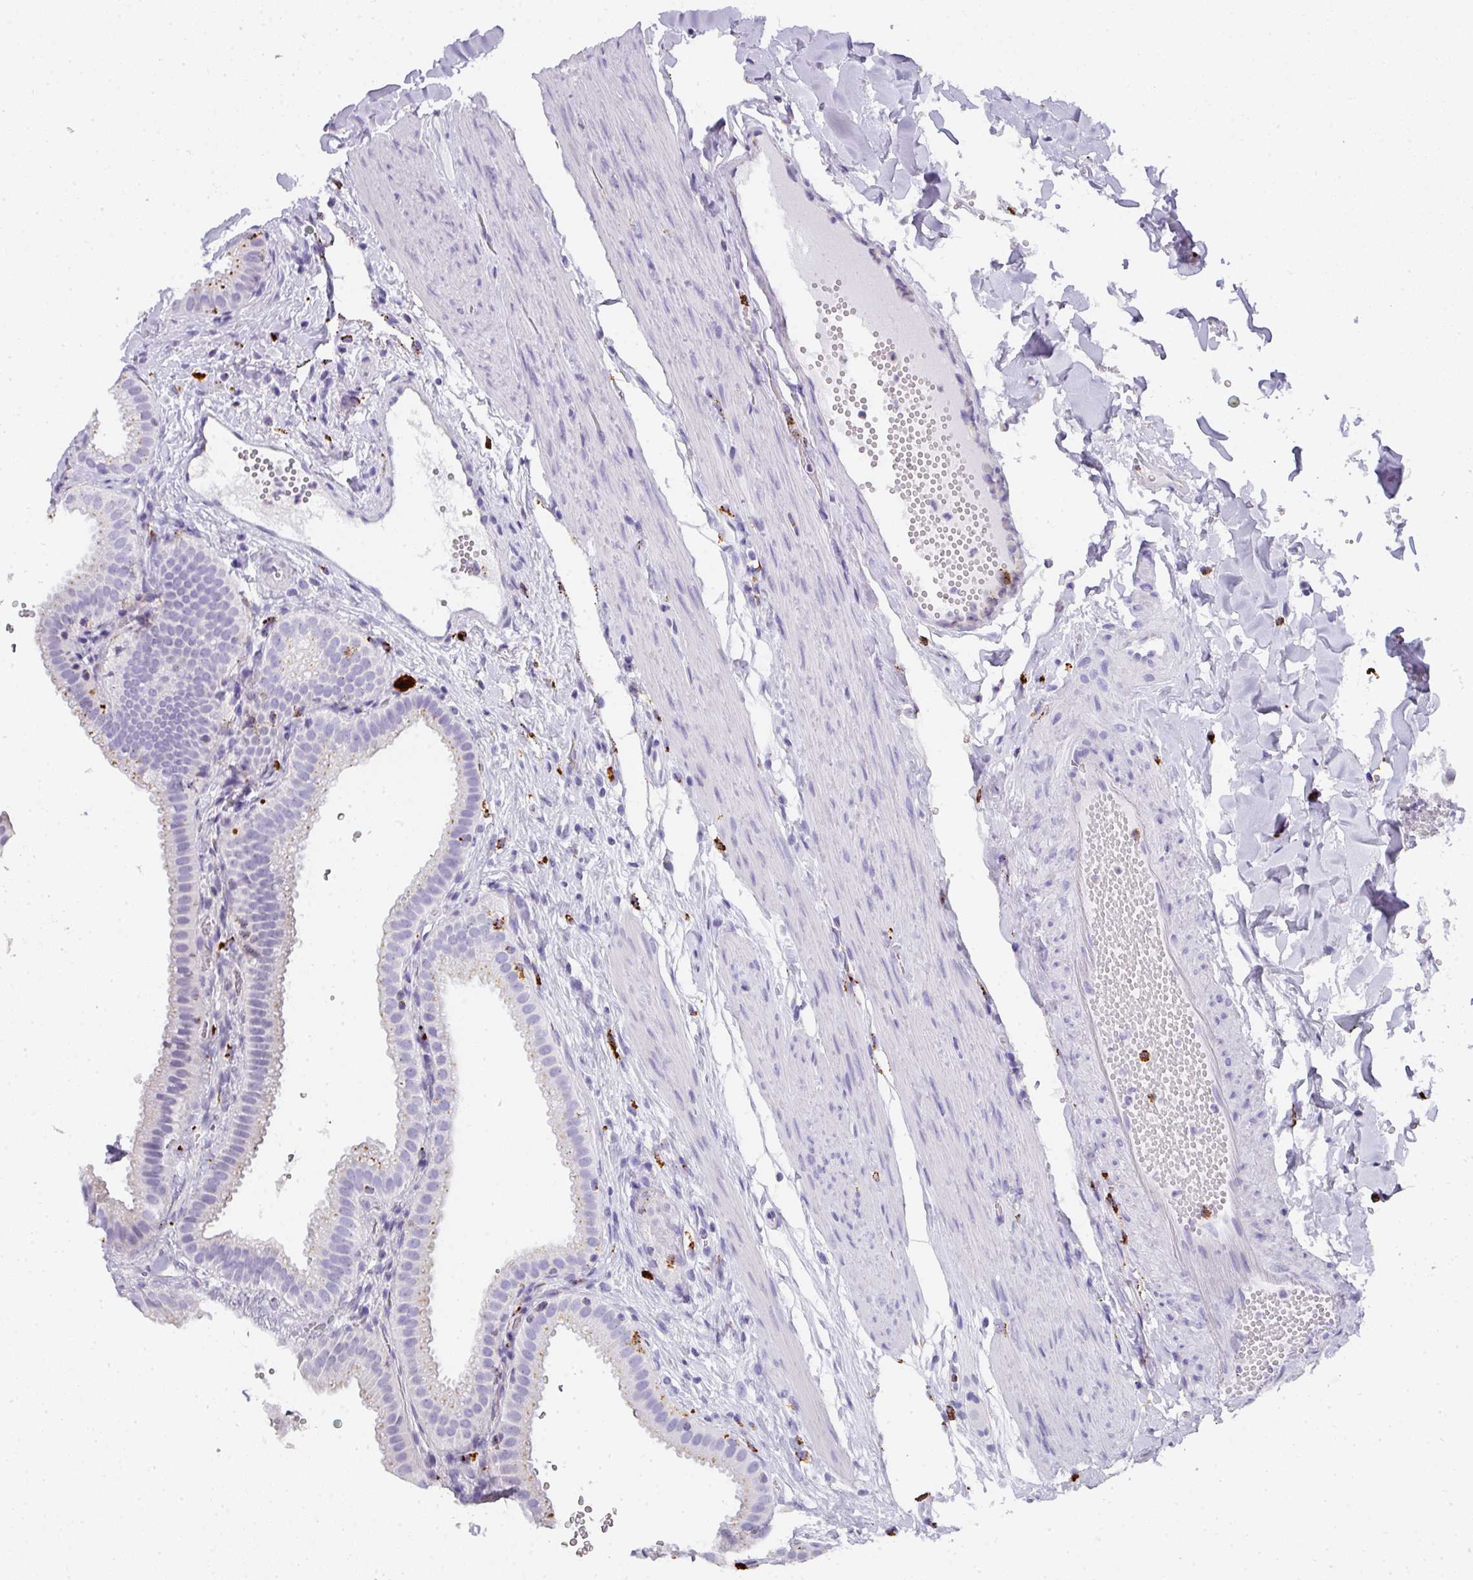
{"staining": {"intensity": "strong", "quantity": "<25%", "location": "cytoplasmic/membranous"}, "tissue": "gallbladder", "cell_type": "Glandular cells", "image_type": "normal", "snomed": [{"axis": "morphology", "description": "Normal tissue, NOS"}, {"axis": "topography", "description": "Gallbladder"}], "caption": "Strong cytoplasmic/membranous expression for a protein is appreciated in about <25% of glandular cells of unremarkable gallbladder using immunohistochemistry.", "gene": "MMACHC", "patient": {"sex": "female", "age": 61}}